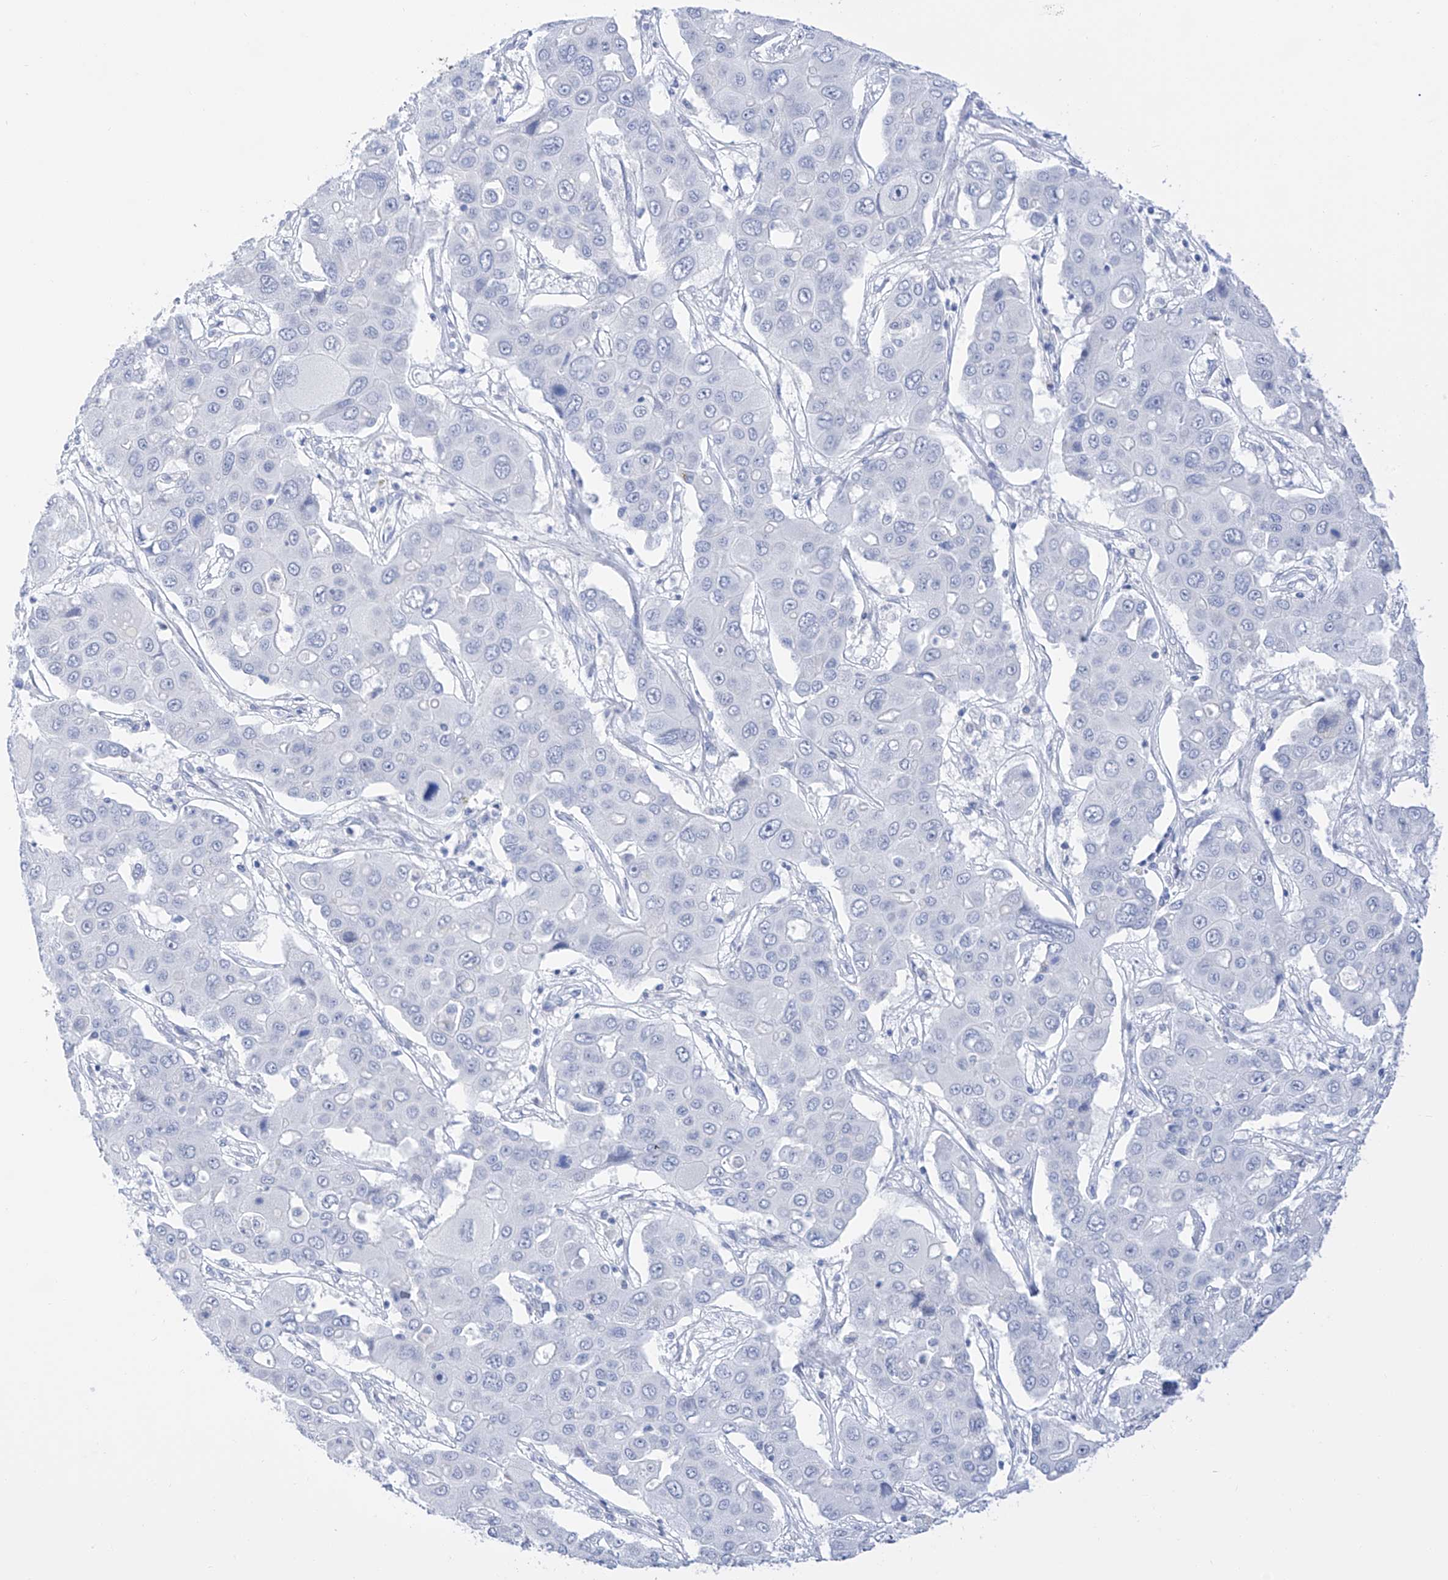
{"staining": {"intensity": "negative", "quantity": "none", "location": "none"}, "tissue": "liver cancer", "cell_type": "Tumor cells", "image_type": "cancer", "snomed": [{"axis": "morphology", "description": "Cholangiocarcinoma"}, {"axis": "topography", "description": "Liver"}], "caption": "Immunohistochemistry (IHC) histopathology image of liver cancer stained for a protein (brown), which exhibits no staining in tumor cells. Brightfield microscopy of immunohistochemistry (IHC) stained with DAB (brown) and hematoxylin (blue), captured at high magnification.", "gene": "FLG", "patient": {"sex": "male", "age": 67}}